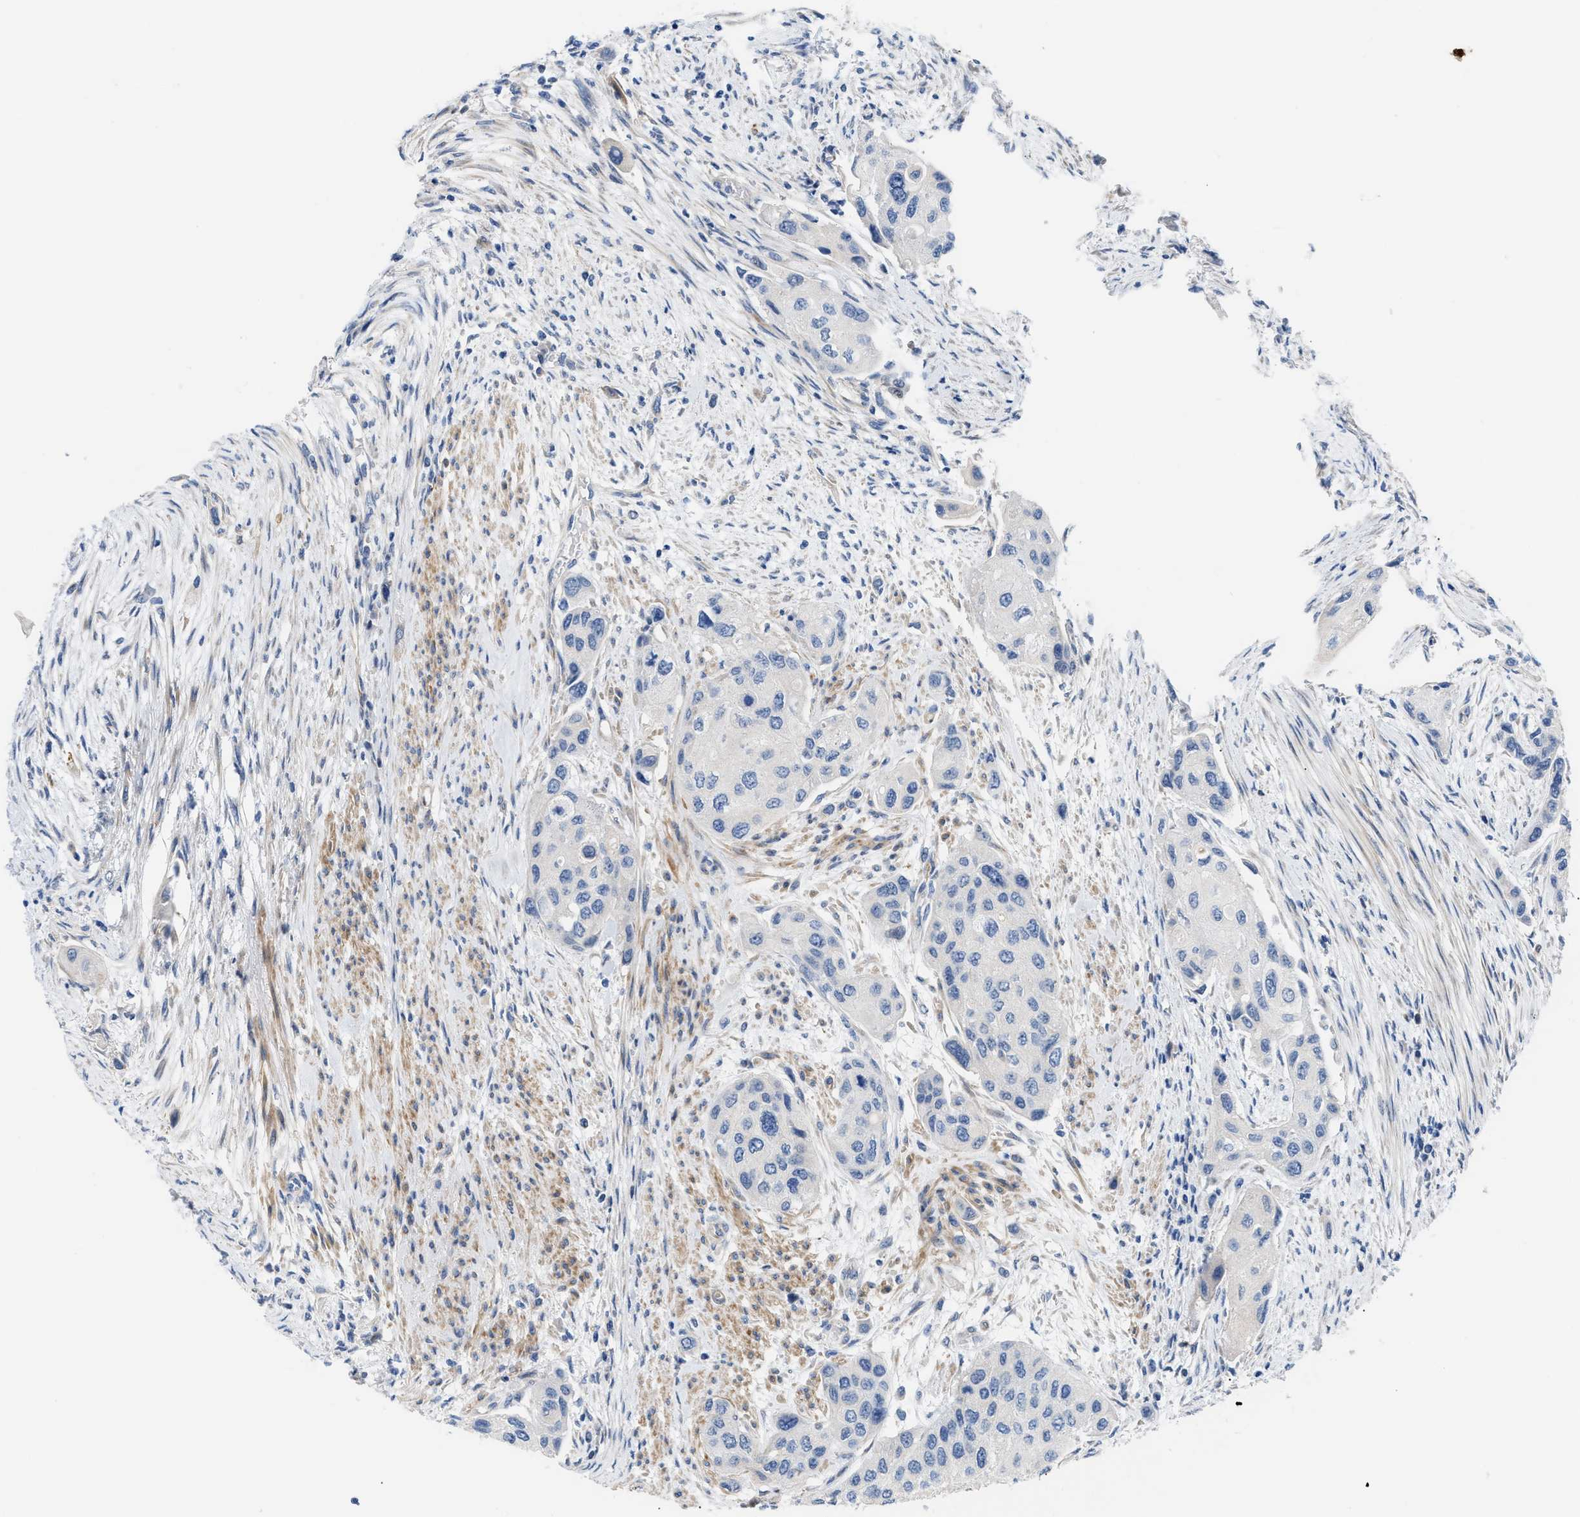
{"staining": {"intensity": "negative", "quantity": "none", "location": "none"}, "tissue": "urothelial cancer", "cell_type": "Tumor cells", "image_type": "cancer", "snomed": [{"axis": "morphology", "description": "Urothelial carcinoma, High grade"}, {"axis": "topography", "description": "Urinary bladder"}], "caption": "The immunohistochemistry (IHC) histopathology image has no significant staining in tumor cells of urothelial cancer tissue.", "gene": "TFPI", "patient": {"sex": "female", "age": 56}}